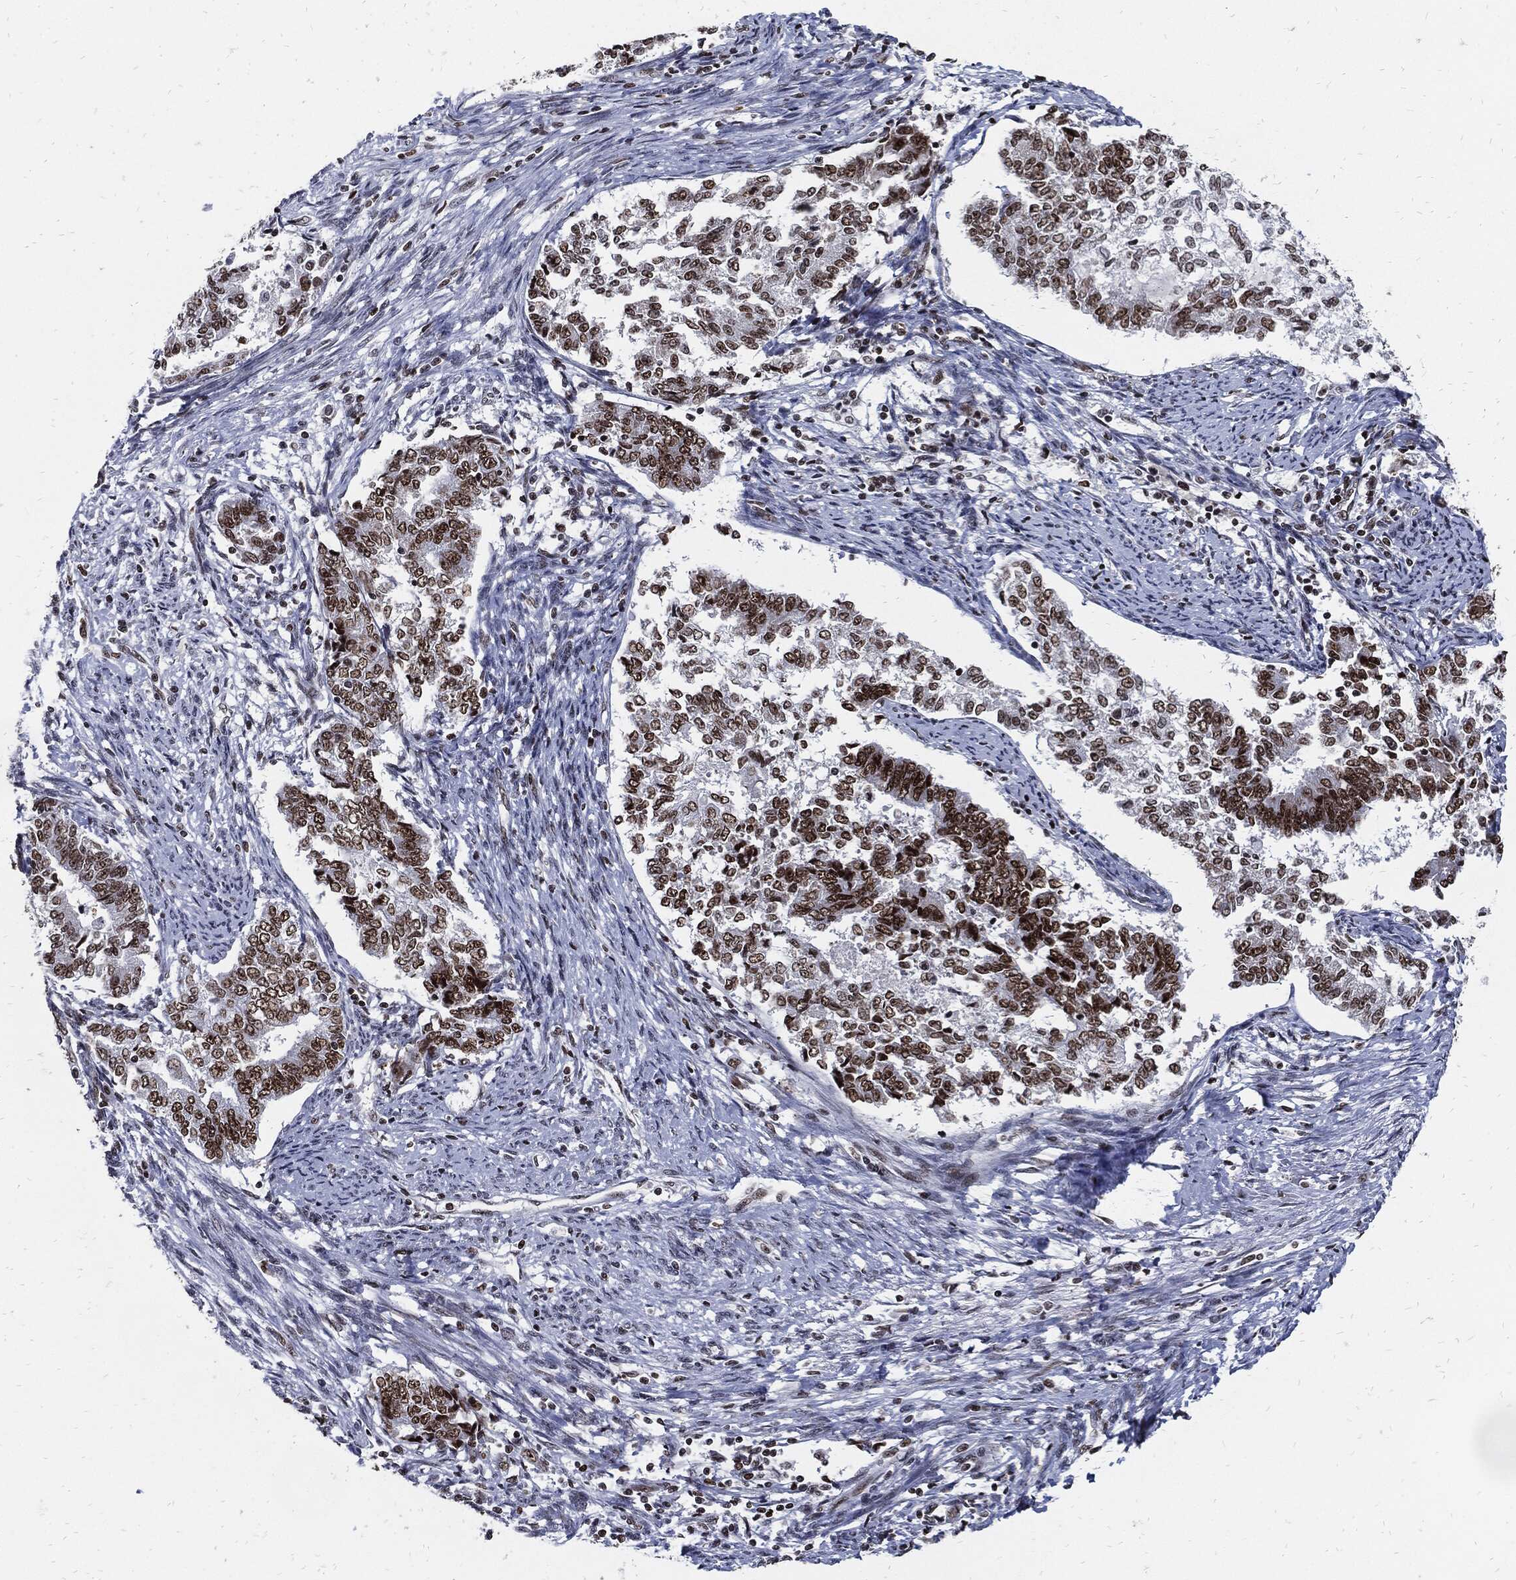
{"staining": {"intensity": "strong", "quantity": "25%-75%", "location": "nuclear"}, "tissue": "endometrial cancer", "cell_type": "Tumor cells", "image_type": "cancer", "snomed": [{"axis": "morphology", "description": "Adenocarcinoma, NOS"}, {"axis": "topography", "description": "Endometrium"}], "caption": "This micrograph demonstrates IHC staining of human endometrial cancer (adenocarcinoma), with high strong nuclear positivity in about 25%-75% of tumor cells.", "gene": "TERF2", "patient": {"sex": "female", "age": 65}}